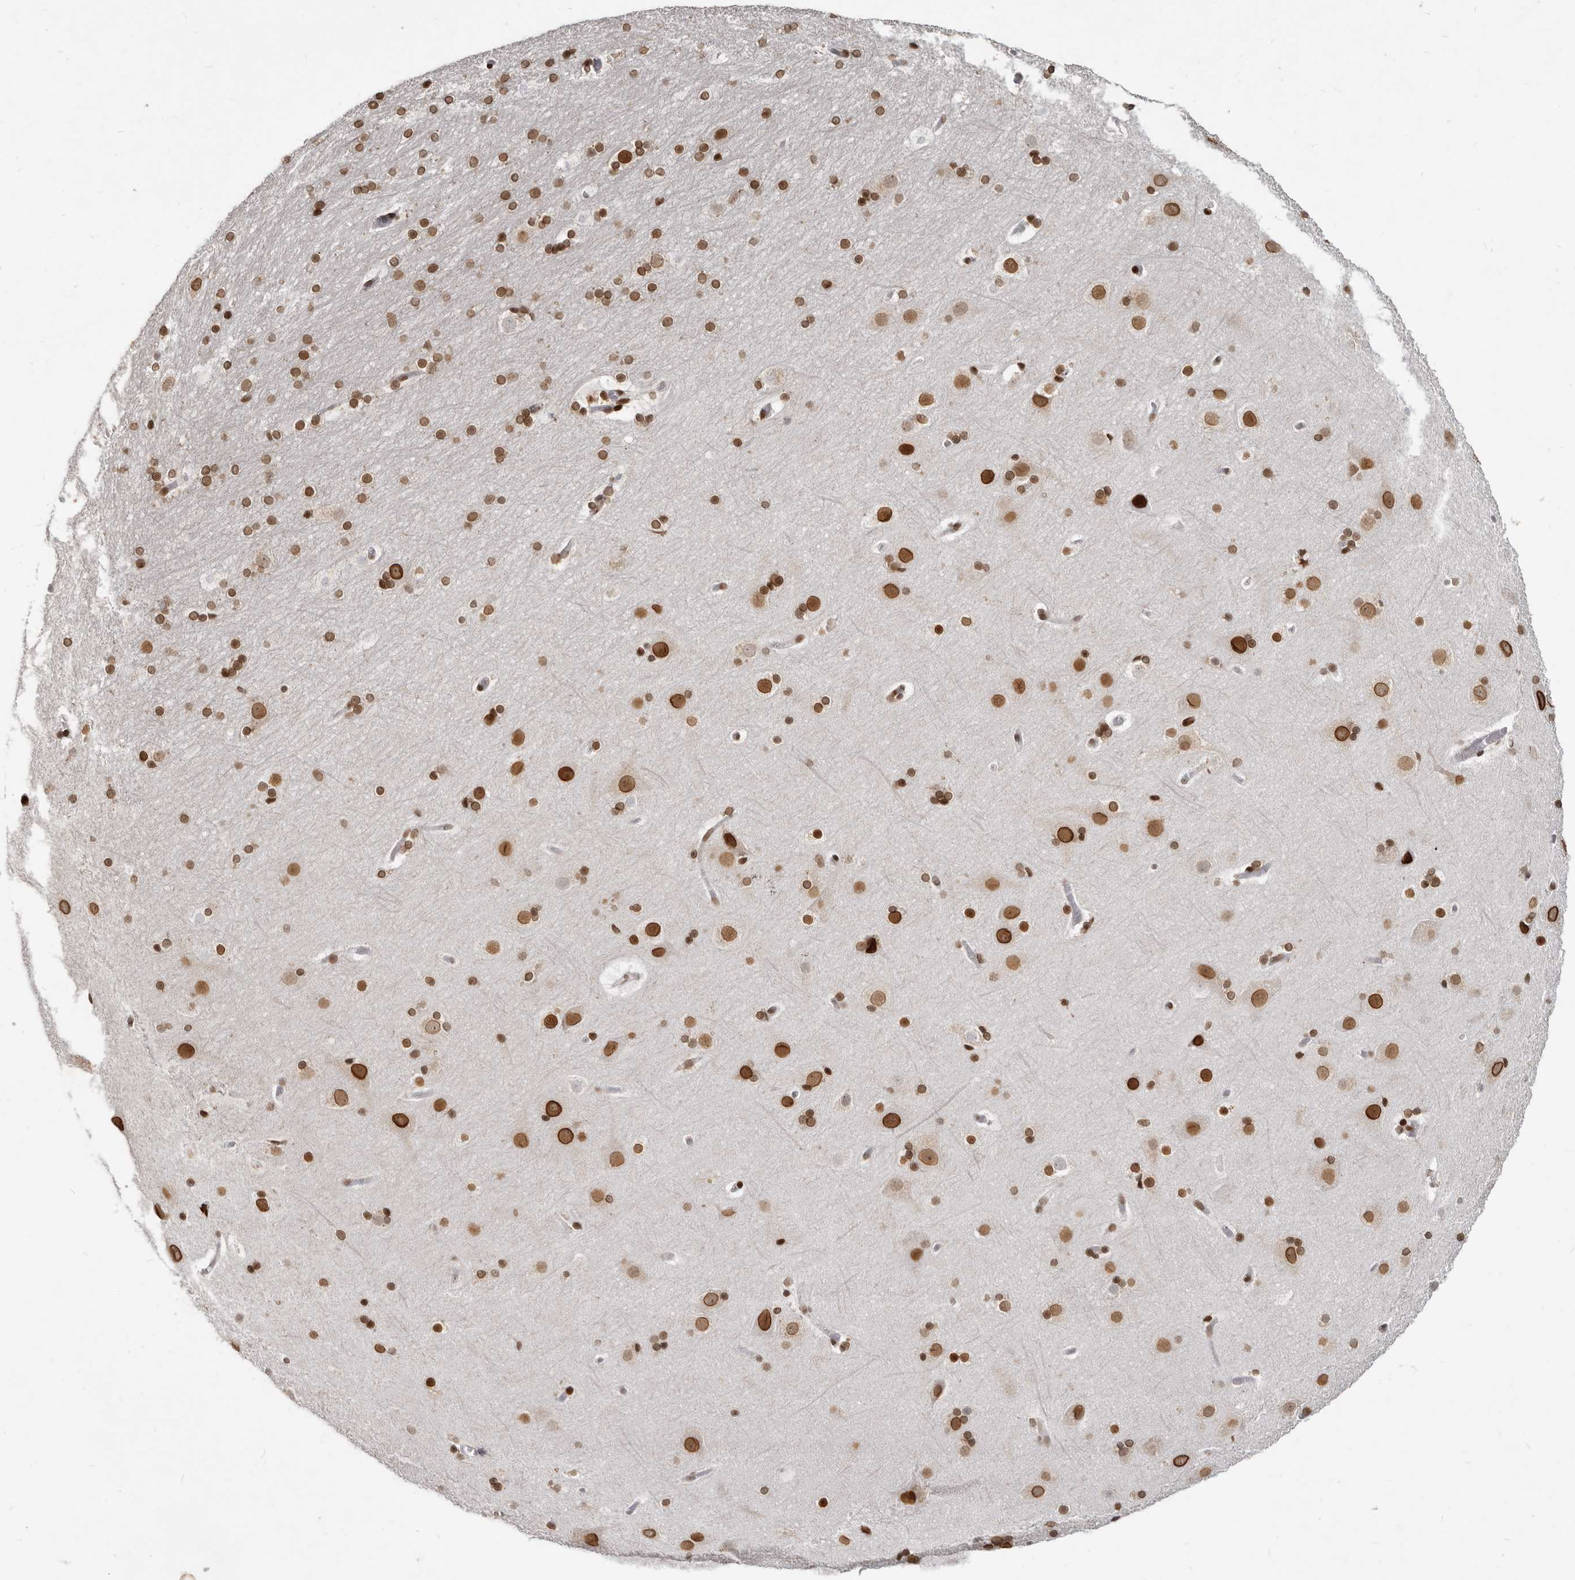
{"staining": {"intensity": "negative", "quantity": "none", "location": "none"}, "tissue": "cerebral cortex", "cell_type": "Endothelial cells", "image_type": "normal", "snomed": [{"axis": "morphology", "description": "Normal tissue, NOS"}, {"axis": "topography", "description": "Cerebral cortex"}], "caption": "Cerebral cortex stained for a protein using immunohistochemistry (IHC) exhibits no positivity endothelial cells.", "gene": "NUP153", "patient": {"sex": "male", "age": 57}}